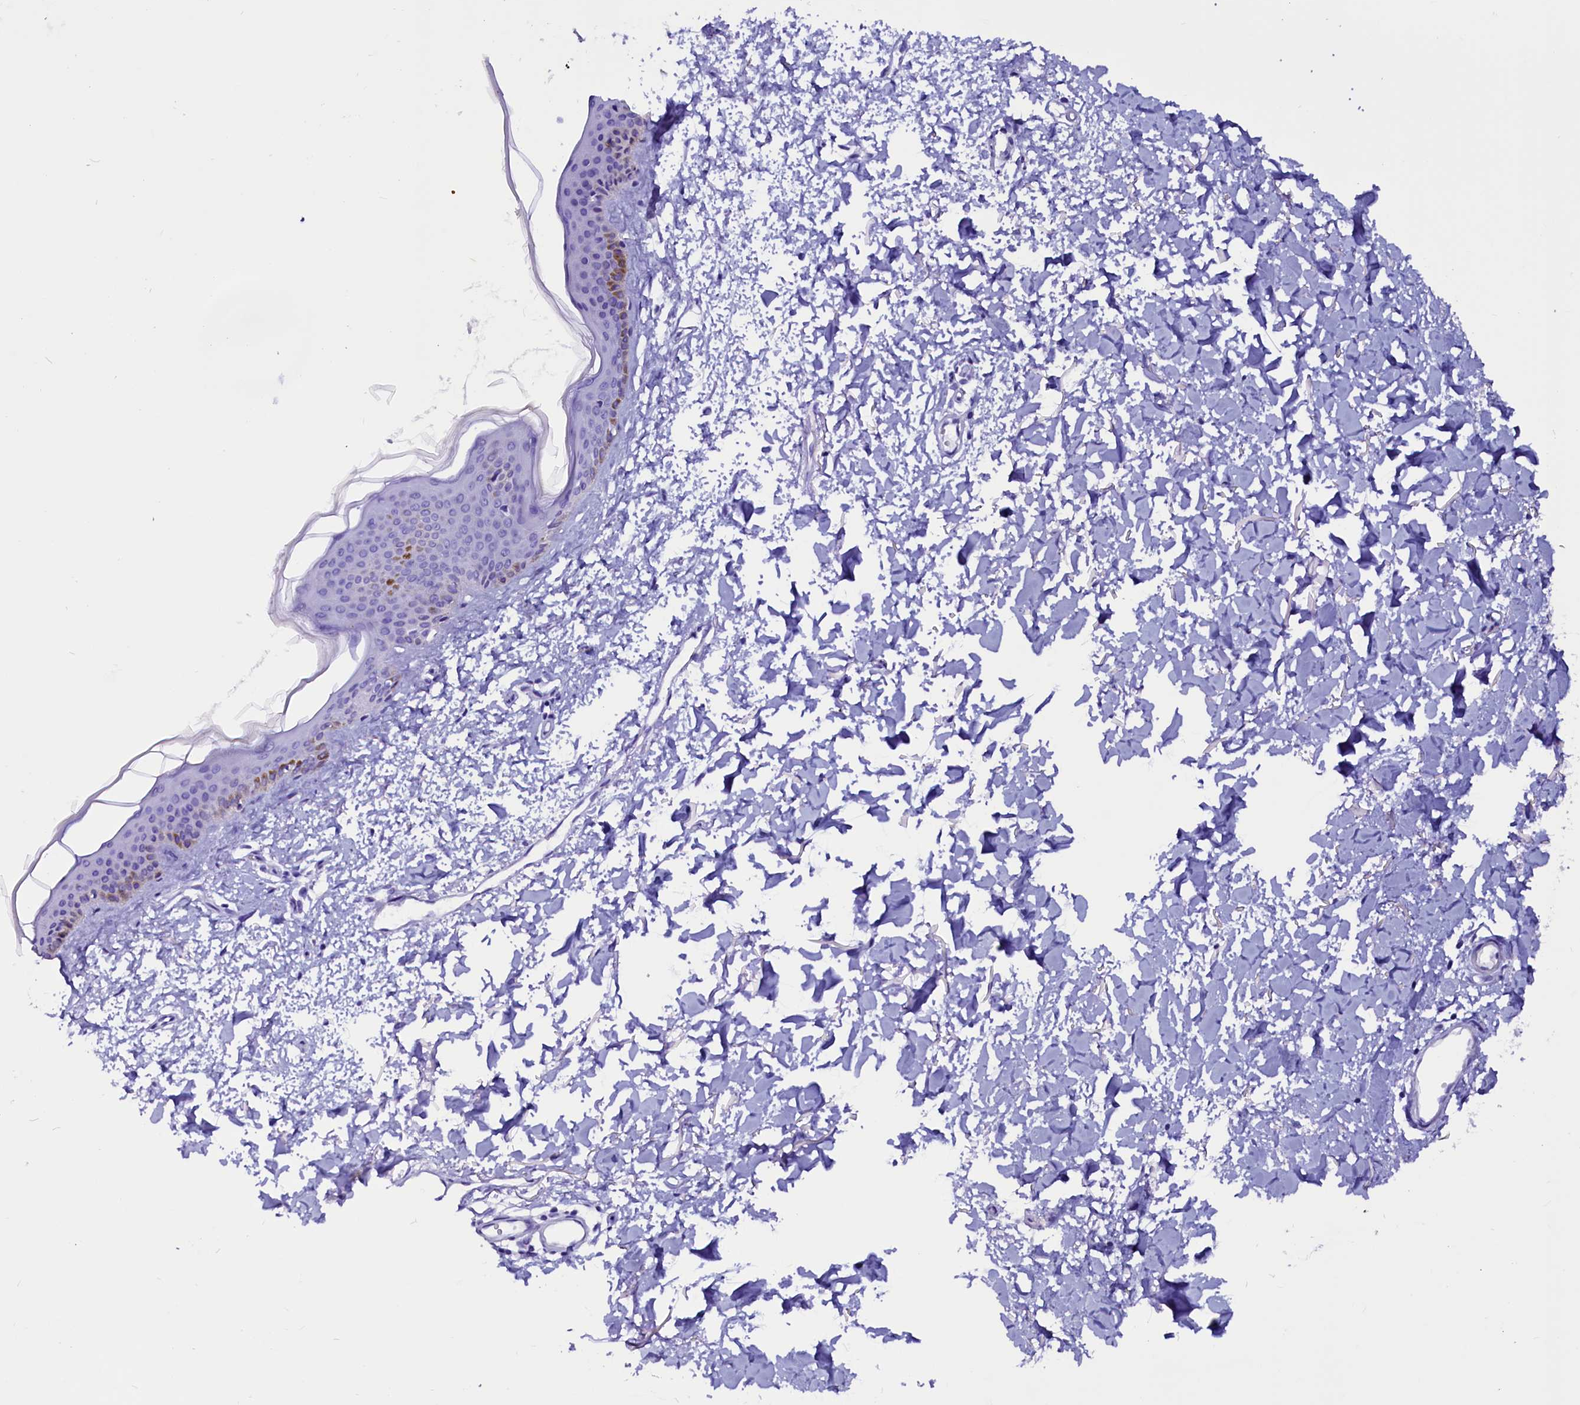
{"staining": {"intensity": "negative", "quantity": "none", "location": "none"}, "tissue": "skin", "cell_type": "Fibroblasts", "image_type": "normal", "snomed": [{"axis": "morphology", "description": "Normal tissue, NOS"}, {"axis": "topography", "description": "Skin"}], "caption": "Immunohistochemistry (IHC) photomicrograph of normal skin: skin stained with DAB (3,3'-diaminobenzidine) shows no significant protein staining in fibroblasts.", "gene": "ZNF749", "patient": {"sex": "female", "age": 58}}